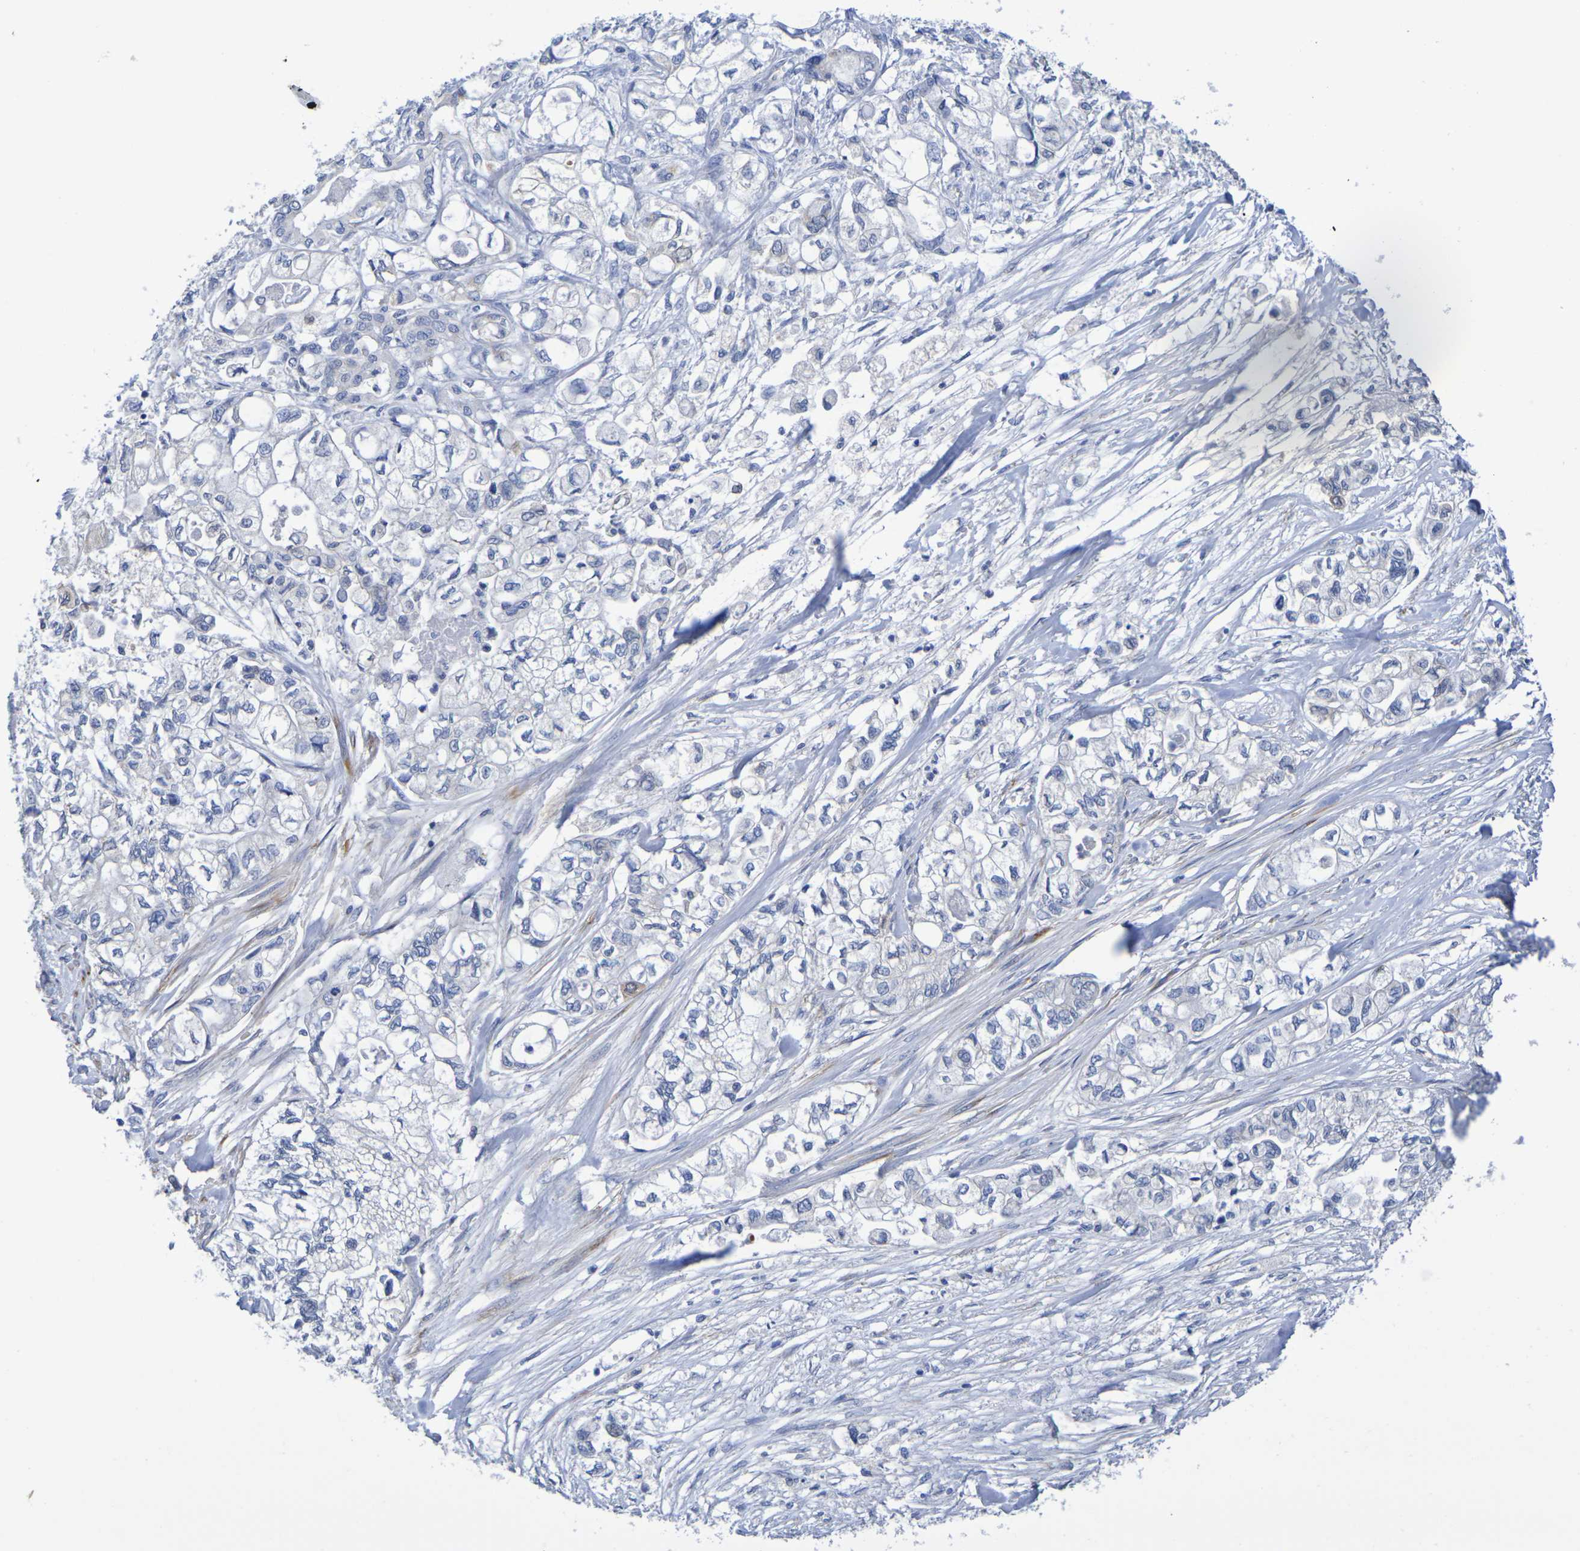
{"staining": {"intensity": "weak", "quantity": "<25%", "location": "cytoplasmic/membranous"}, "tissue": "pancreatic cancer", "cell_type": "Tumor cells", "image_type": "cancer", "snomed": [{"axis": "morphology", "description": "Adenocarcinoma, NOS"}, {"axis": "topography", "description": "Pancreas"}], "caption": "Immunohistochemistry micrograph of human pancreatic cancer (adenocarcinoma) stained for a protein (brown), which reveals no staining in tumor cells. (DAB IHC, high magnification).", "gene": "TMCC3", "patient": {"sex": "male", "age": 79}}